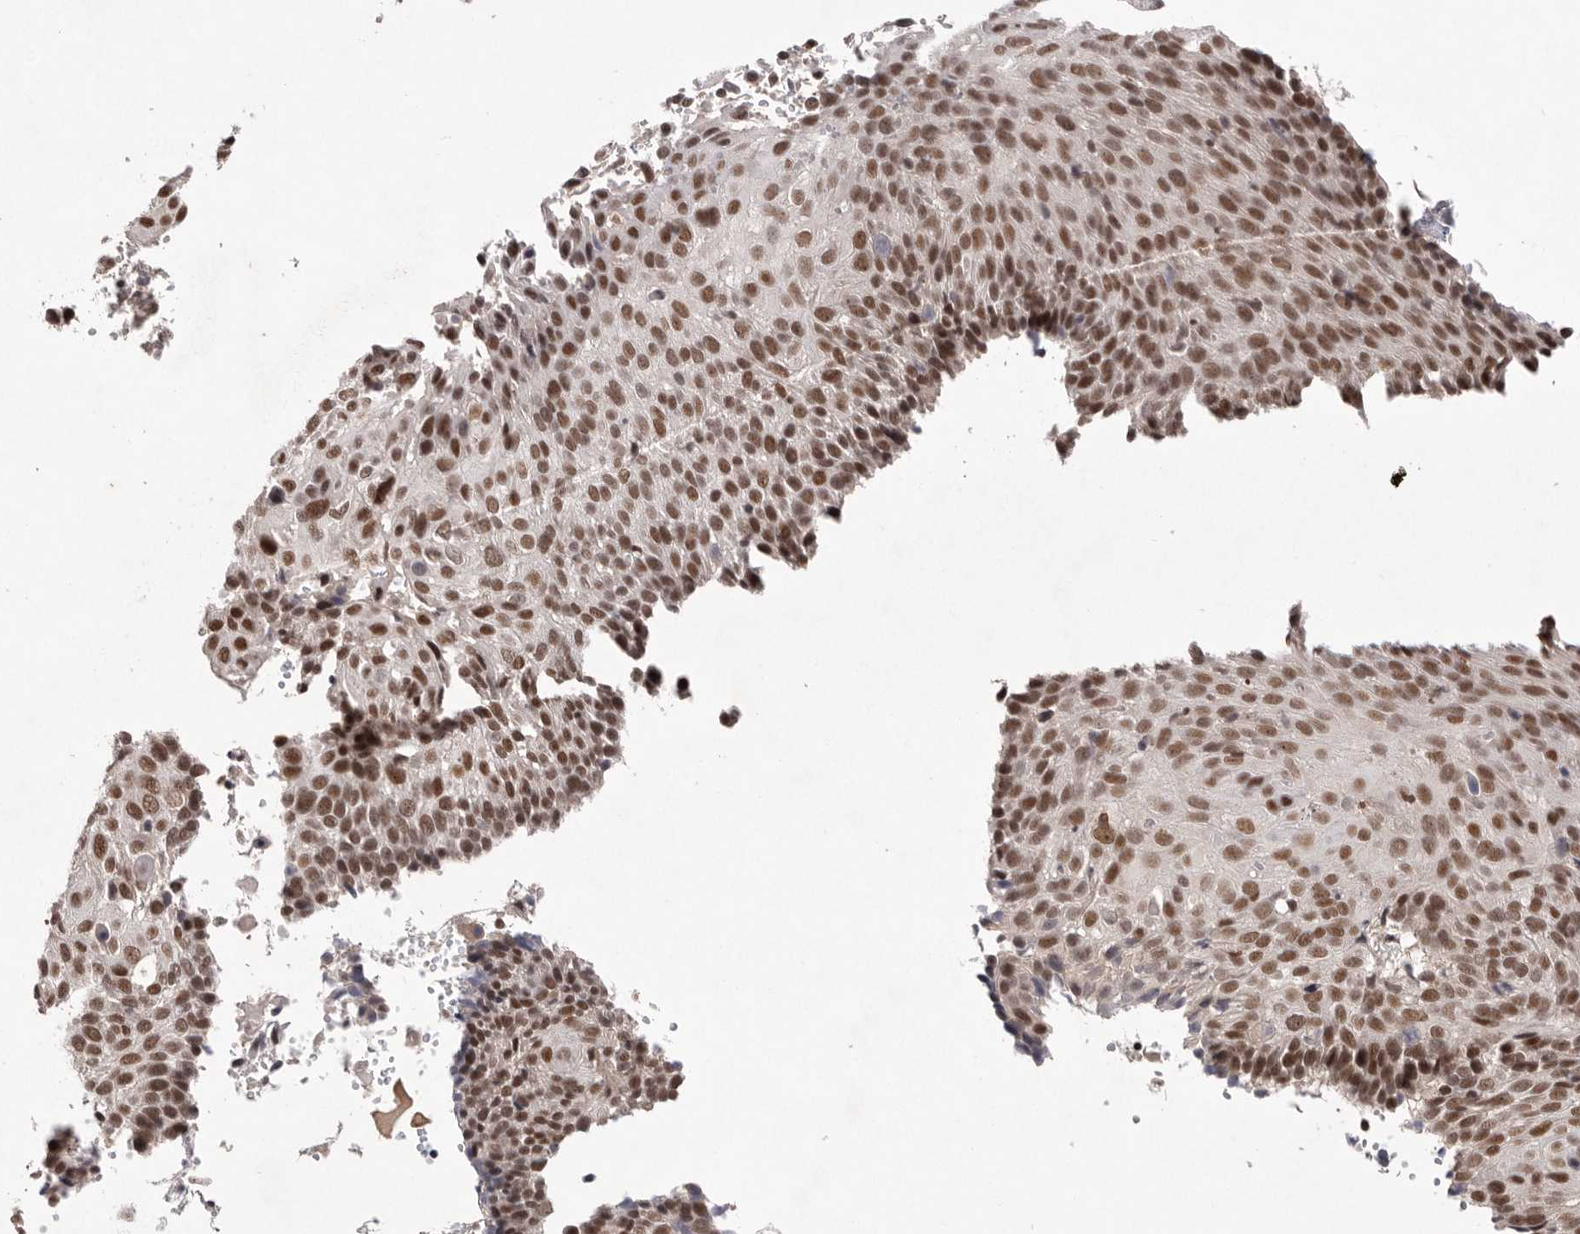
{"staining": {"intensity": "moderate", "quantity": ">75%", "location": "nuclear"}, "tissue": "cervical cancer", "cell_type": "Tumor cells", "image_type": "cancer", "snomed": [{"axis": "morphology", "description": "Squamous cell carcinoma, NOS"}, {"axis": "topography", "description": "Cervix"}], "caption": "Immunohistochemical staining of human cervical cancer (squamous cell carcinoma) exhibits moderate nuclear protein positivity in approximately >75% of tumor cells.", "gene": "HUS1", "patient": {"sex": "female", "age": 74}}